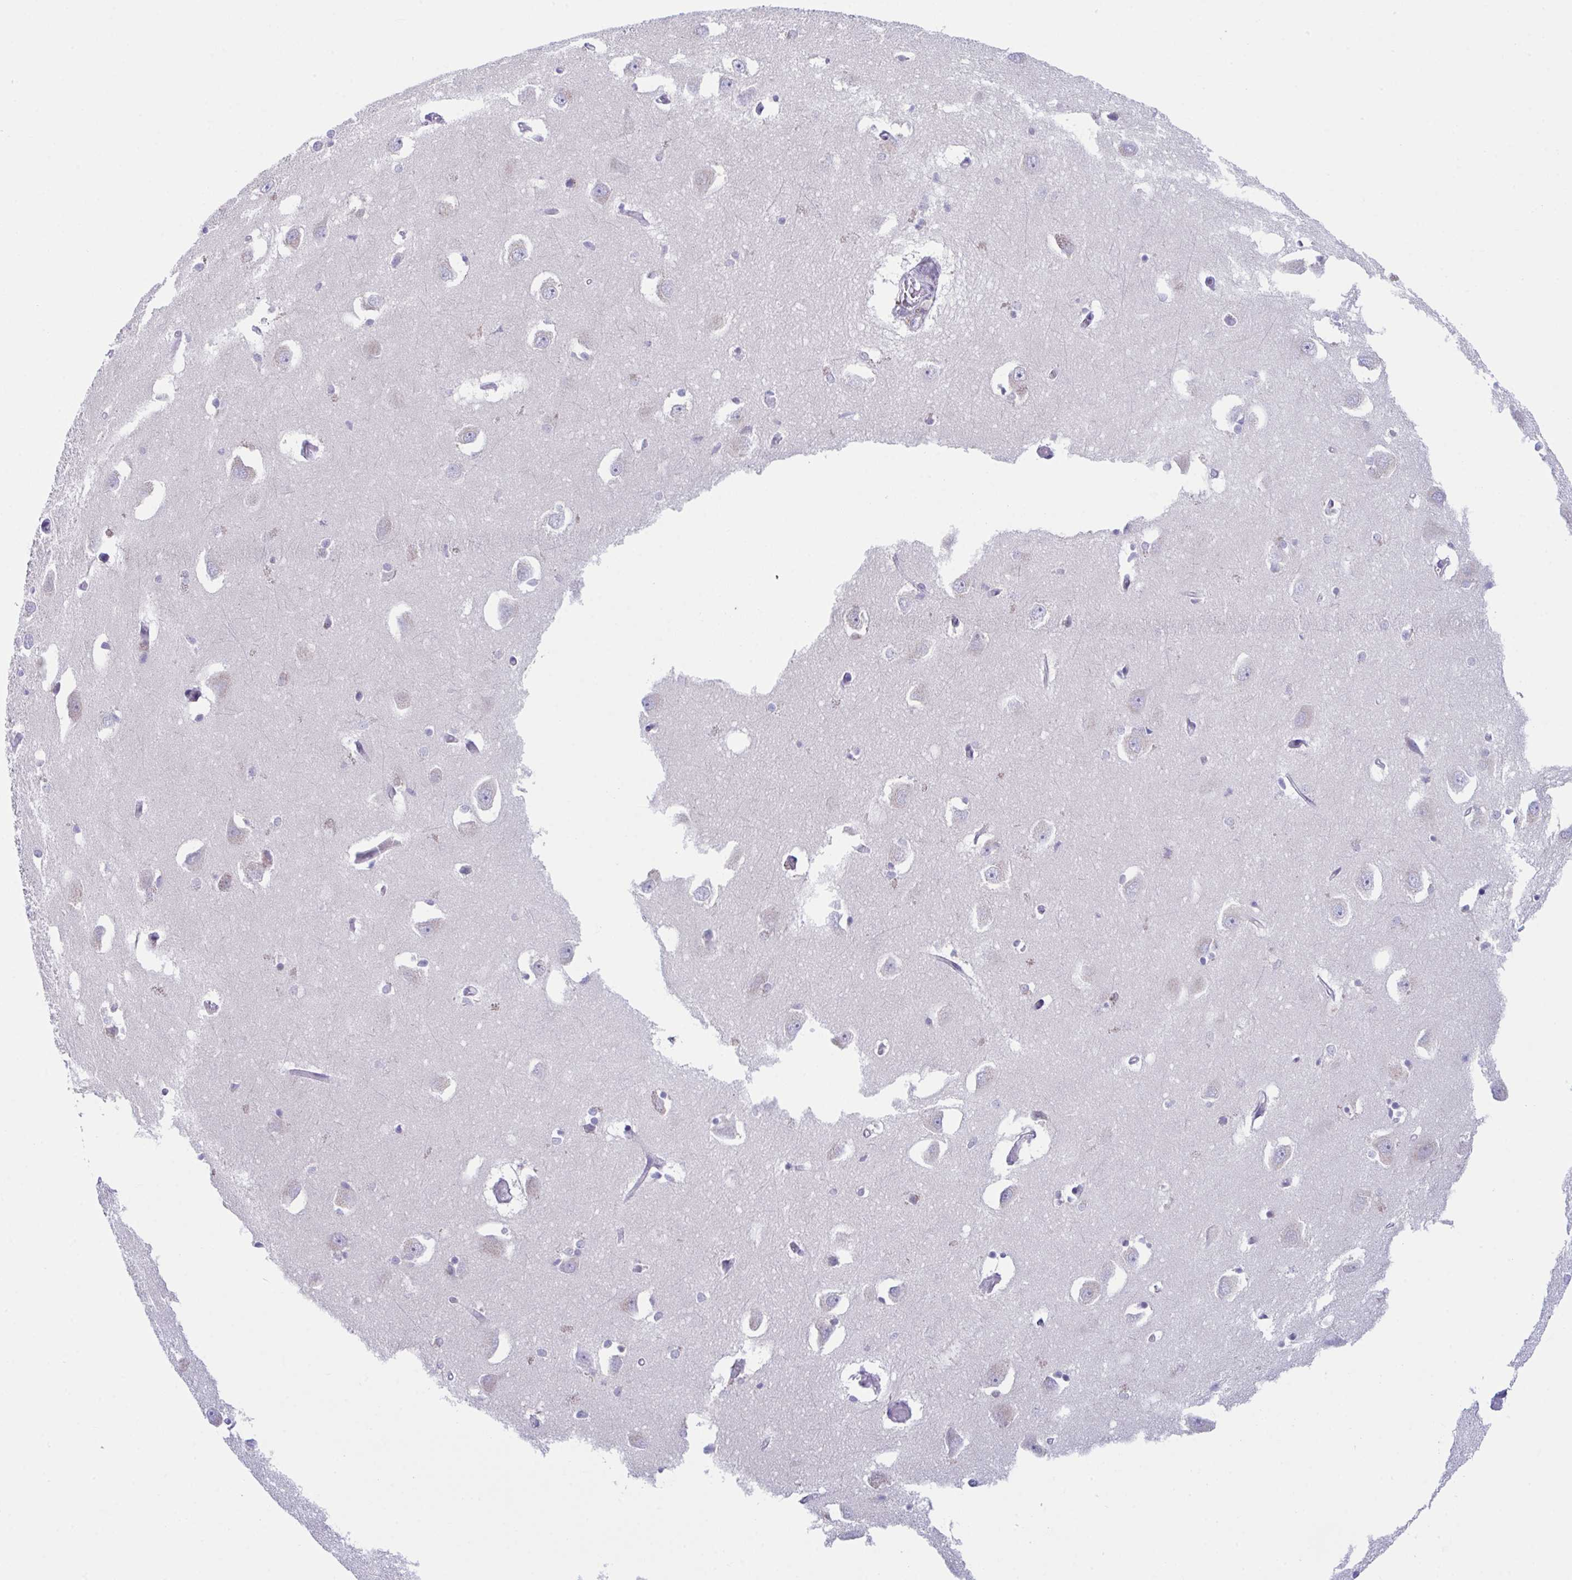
{"staining": {"intensity": "negative", "quantity": "none", "location": "none"}, "tissue": "caudate", "cell_type": "Glial cells", "image_type": "normal", "snomed": [{"axis": "morphology", "description": "Normal tissue, NOS"}, {"axis": "topography", "description": "Lateral ventricle wall"}, {"axis": "topography", "description": "Hippocampus"}], "caption": "Unremarkable caudate was stained to show a protein in brown. There is no significant staining in glial cells.", "gene": "SCLY", "patient": {"sex": "female", "age": 63}}